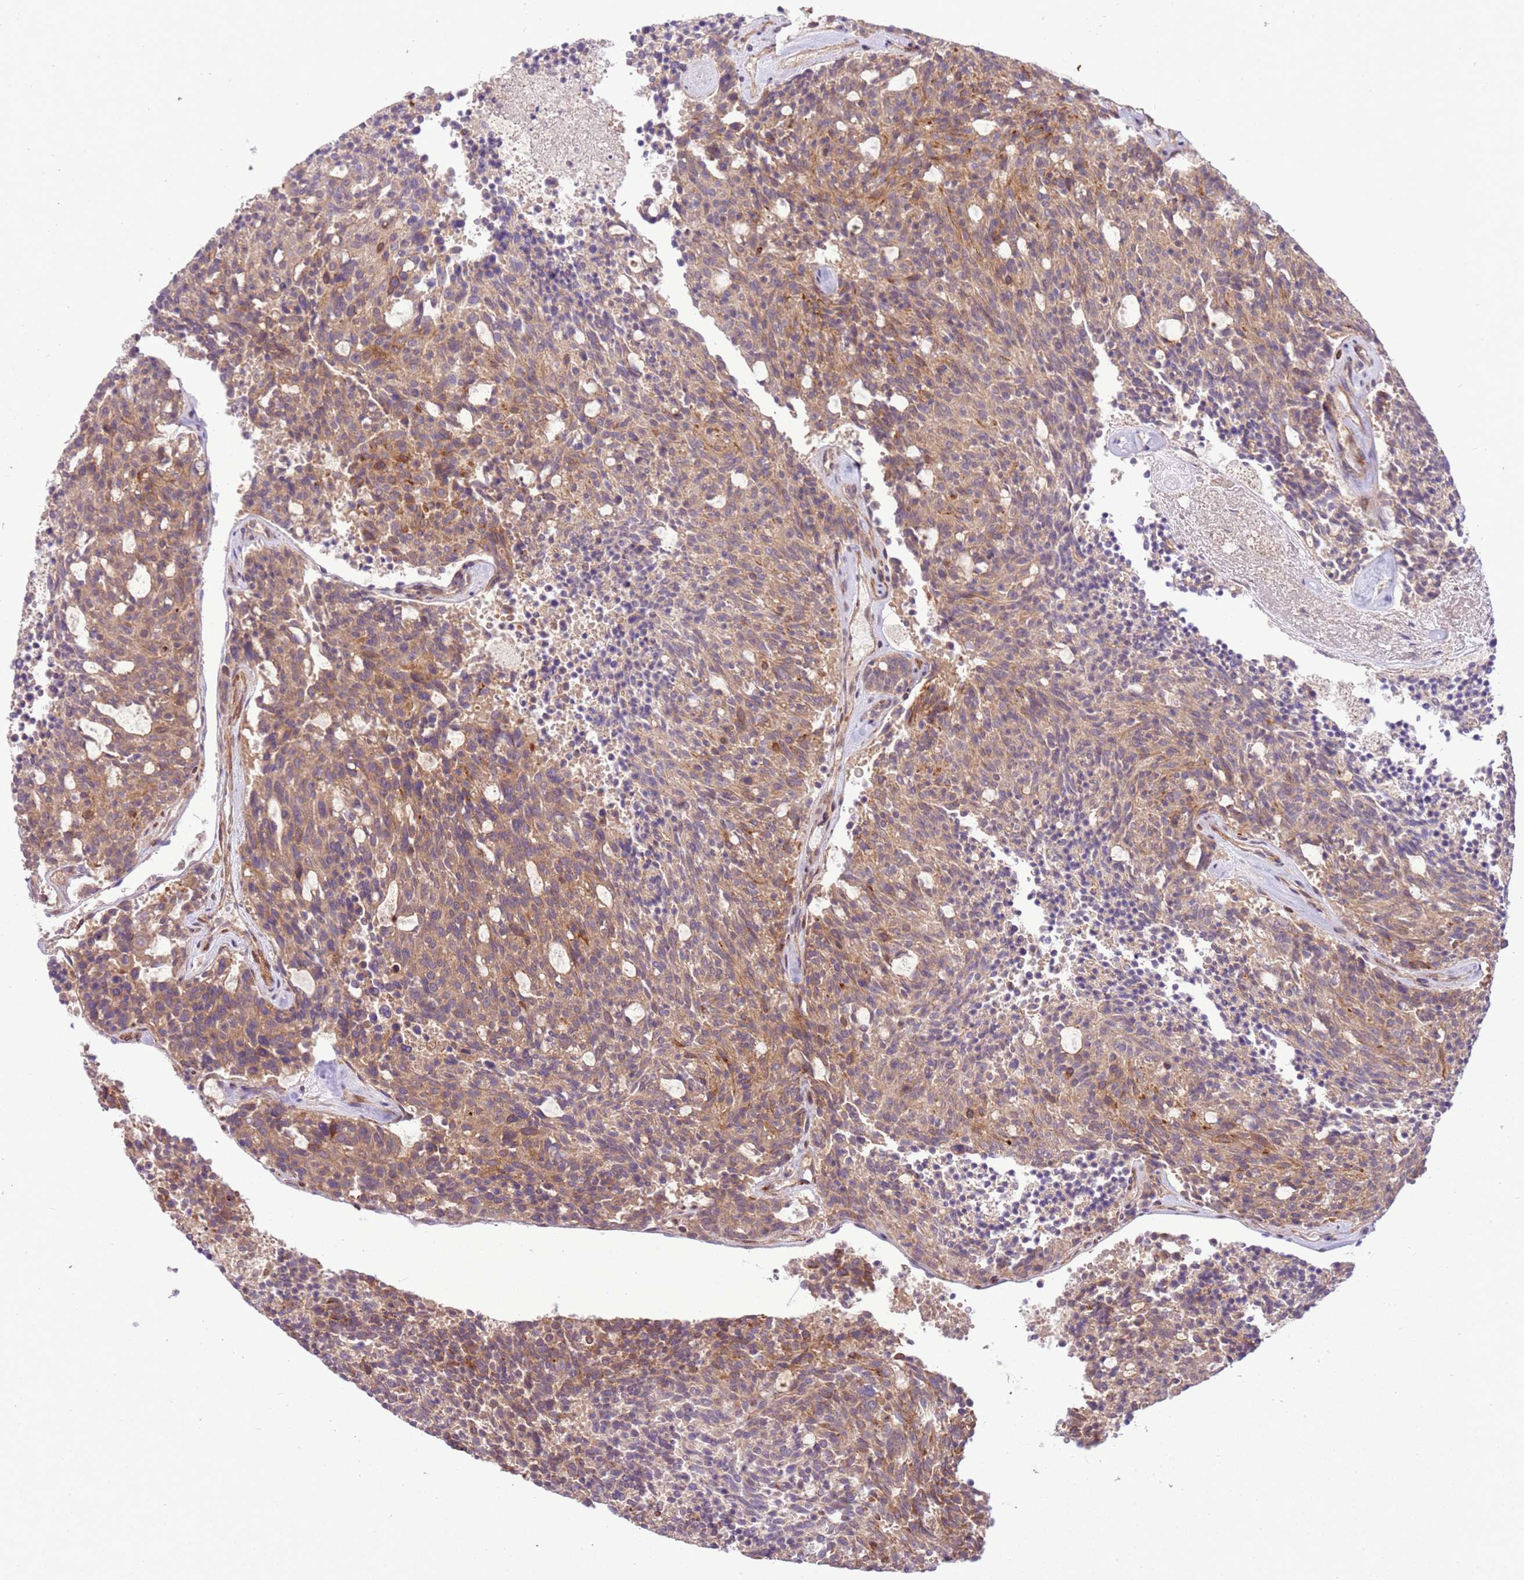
{"staining": {"intensity": "moderate", "quantity": ">75%", "location": "cytoplasmic/membranous"}, "tissue": "carcinoid", "cell_type": "Tumor cells", "image_type": "cancer", "snomed": [{"axis": "morphology", "description": "Carcinoid, malignant, NOS"}, {"axis": "topography", "description": "Pancreas"}], "caption": "Immunohistochemistry (IHC) staining of carcinoid, which displays medium levels of moderate cytoplasmic/membranous staining in about >75% of tumor cells indicating moderate cytoplasmic/membranous protein staining. The staining was performed using DAB (brown) for protein detection and nuclei were counterstained in hematoxylin (blue).", "gene": "ZNF624", "patient": {"sex": "female", "age": 54}}